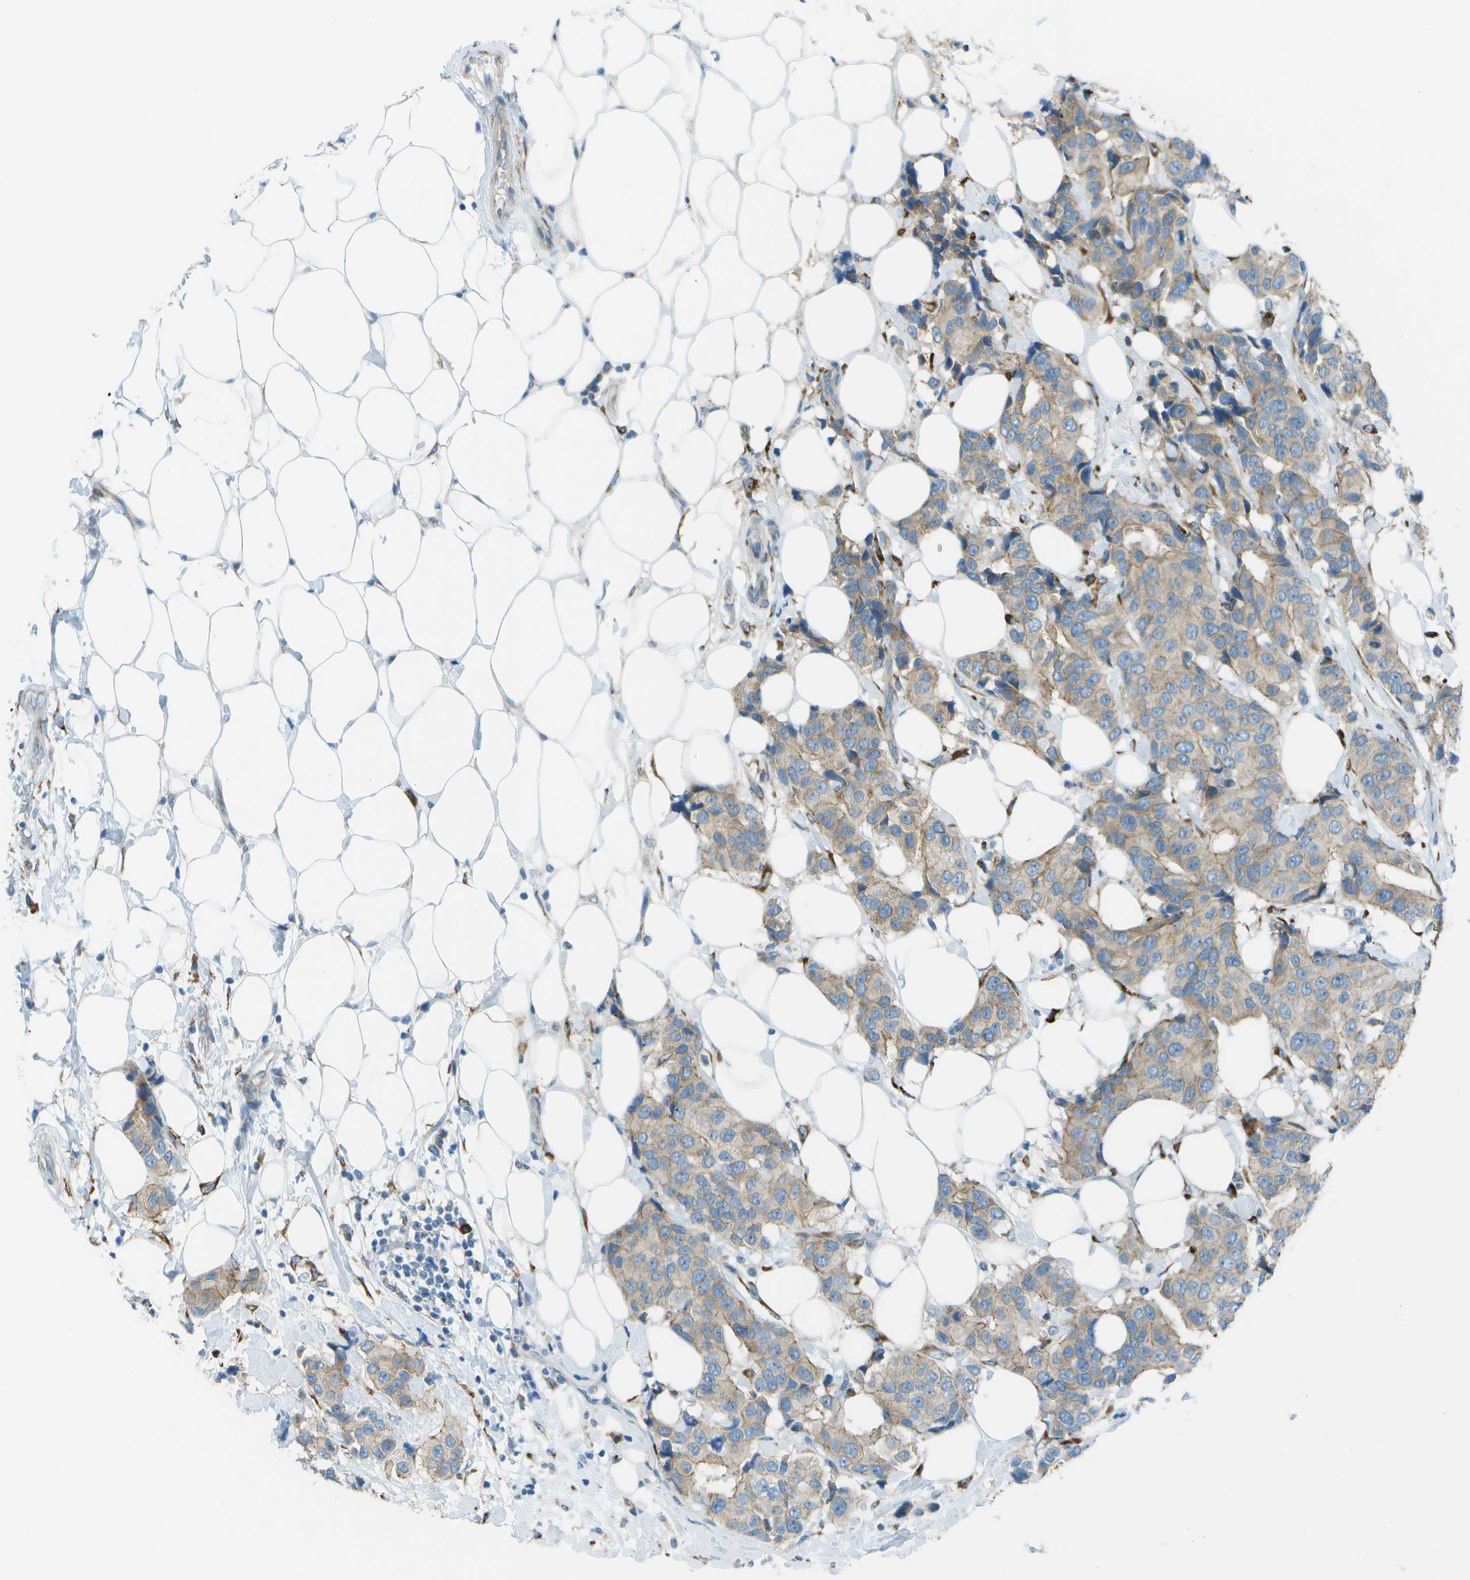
{"staining": {"intensity": "moderate", "quantity": ">75%", "location": "cytoplasmic/membranous"}, "tissue": "breast cancer", "cell_type": "Tumor cells", "image_type": "cancer", "snomed": [{"axis": "morphology", "description": "Normal tissue, NOS"}, {"axis": "morphology", "description": "Duct carcinoma"}, {"axis": "topography", "description": "Breast"}], "caption": "Protein expression analysis of human breast cancer reveals moderate cytoplasmic/membranous staining in approximately >75% of tumor cells. (DAB IHC, brown staining for protein, blue staining for nuclei).", "gene": "KCTD3", "patient": {"sex": "female", "age": 39}}